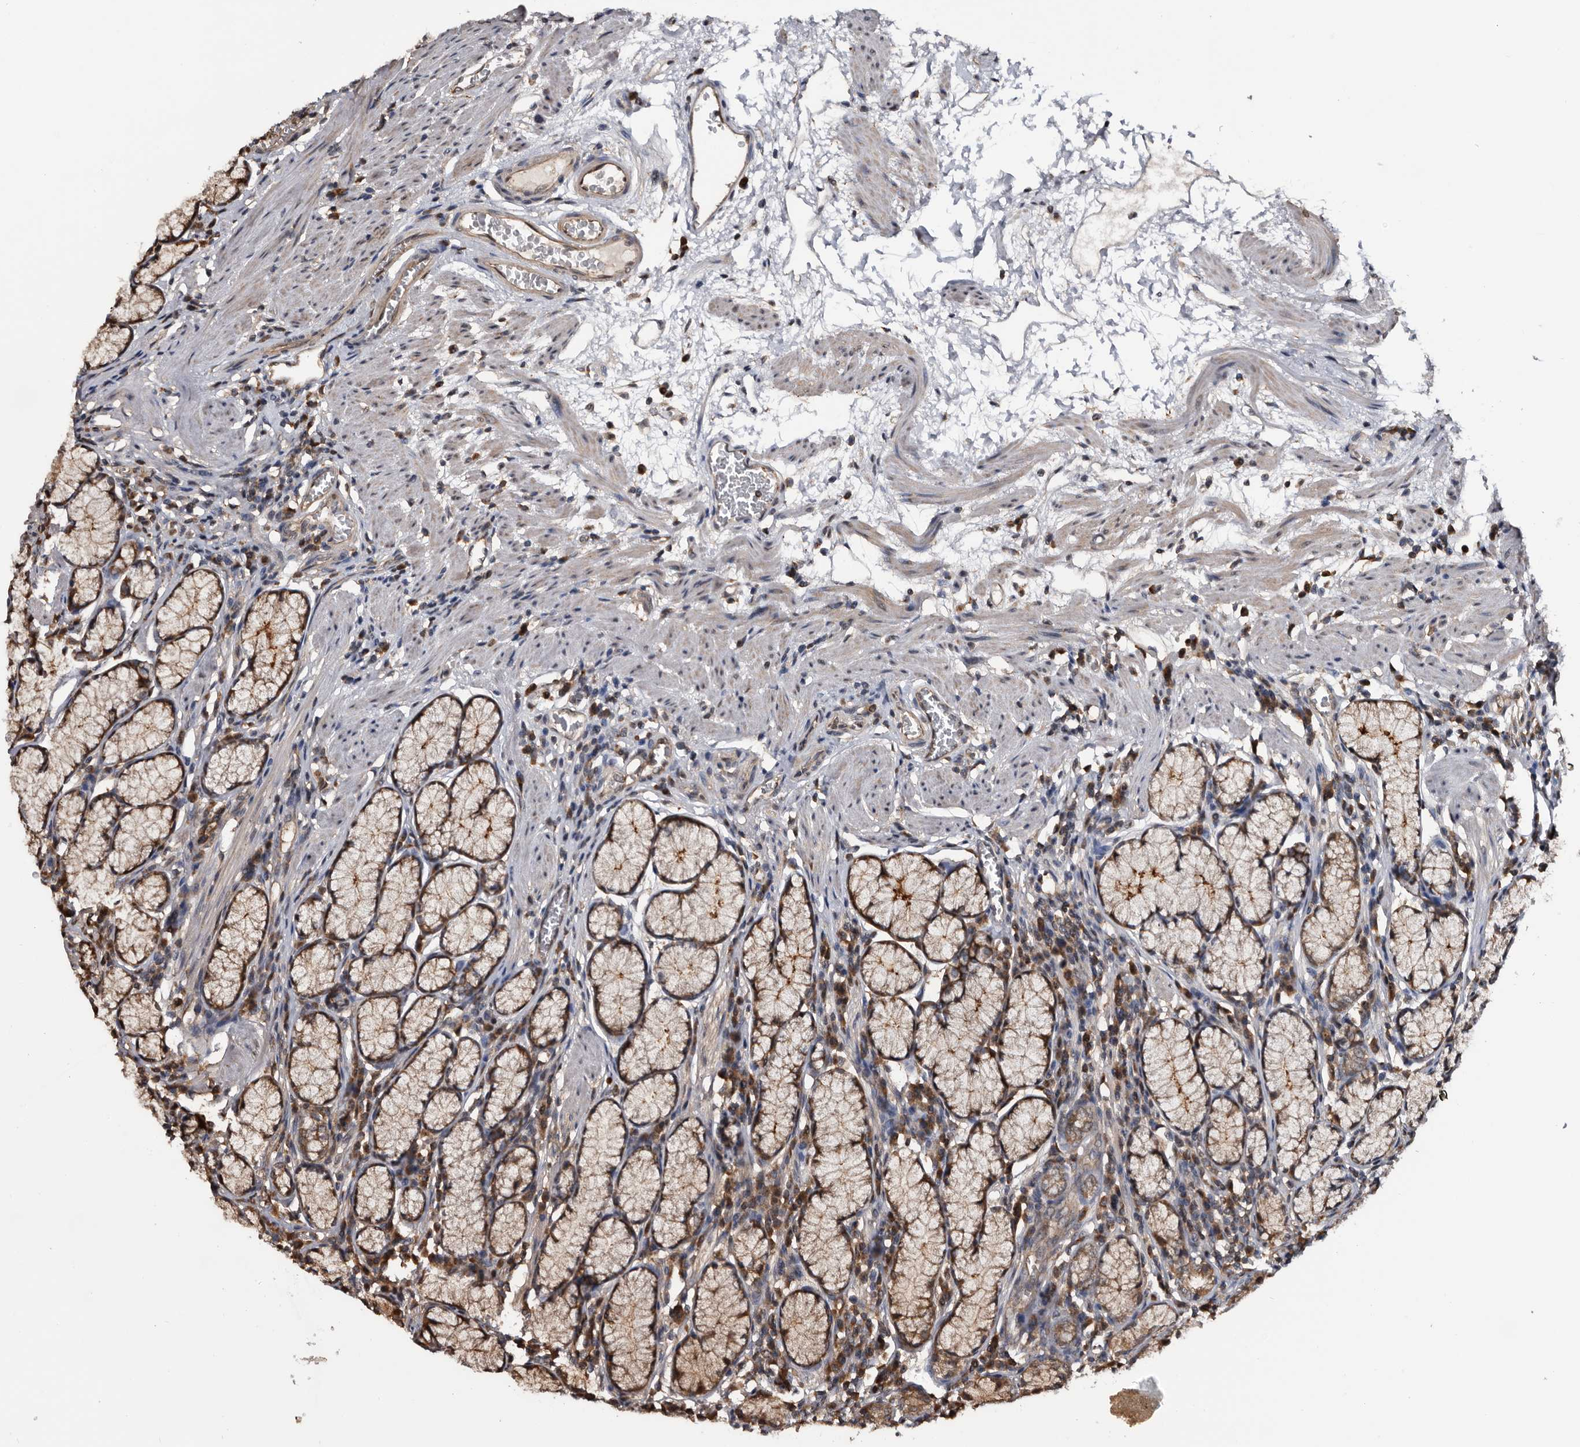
{"staining": {"intensity": "strong", "quantity": ">75%", "location": "cytoplasmic/membranous,nuclear"}, "tissue": "stomach", "cell_type": "Glandular cells", "image_type": "normal", "snomed": [{"axis": "morphology", "description": "Normal tissue, NOS"}, {"axis": "topography", "description": "Stomach"}], "caption": "Stomach stained for a protein exhibits strong cytoplasmic/membranous,nuclear positivity in glandular cells. Using DAB (3,3'-diaminobenzidine) (brown) and hematoxylin (blue) stains, captured at high magnification using brightfield microscopy.", "gene": "TTI2", "patient": {"sex": "male", "age": 55}}